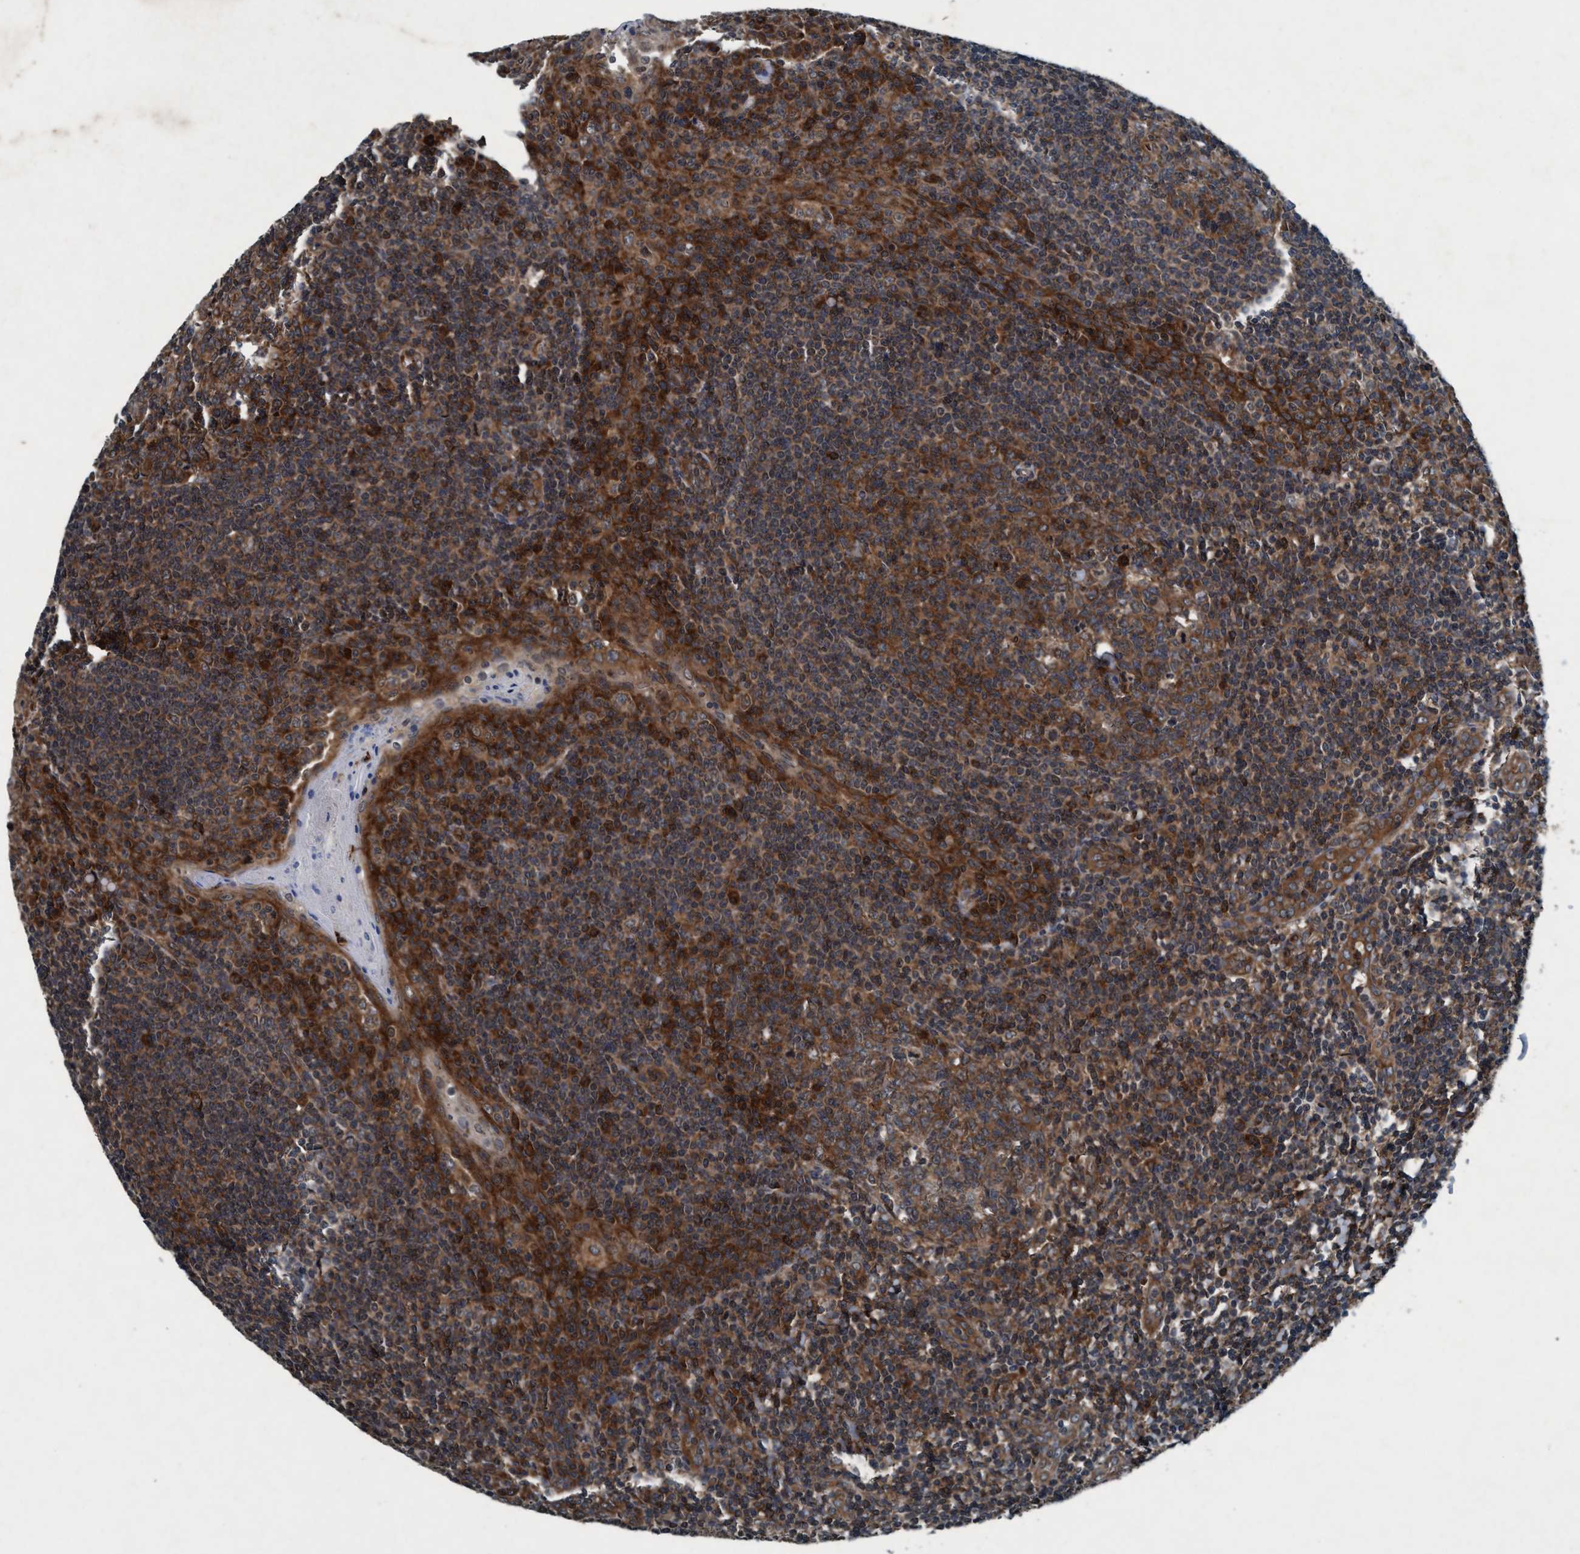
{"staining": {"intensity": "strong", "quantity": ">75%", "location": "cytoplasmic/membranous"}, "tissue": "tonsil", "cell_type": "Germinal center cells", "image_type": "normal", "snomed": [{"axis": "morphology", "description": "Normal tissue, NOS"}, {"axis": "topography", "description": "Tonsil"}], "caption": "A high amount of strong cytoplasmic/membranous positivity is appreciated in about >75% of germinal center cells in unremarkable tonsil.", "gene": "AKT1S1", "patient": {"sex": "male", "age": 31}}